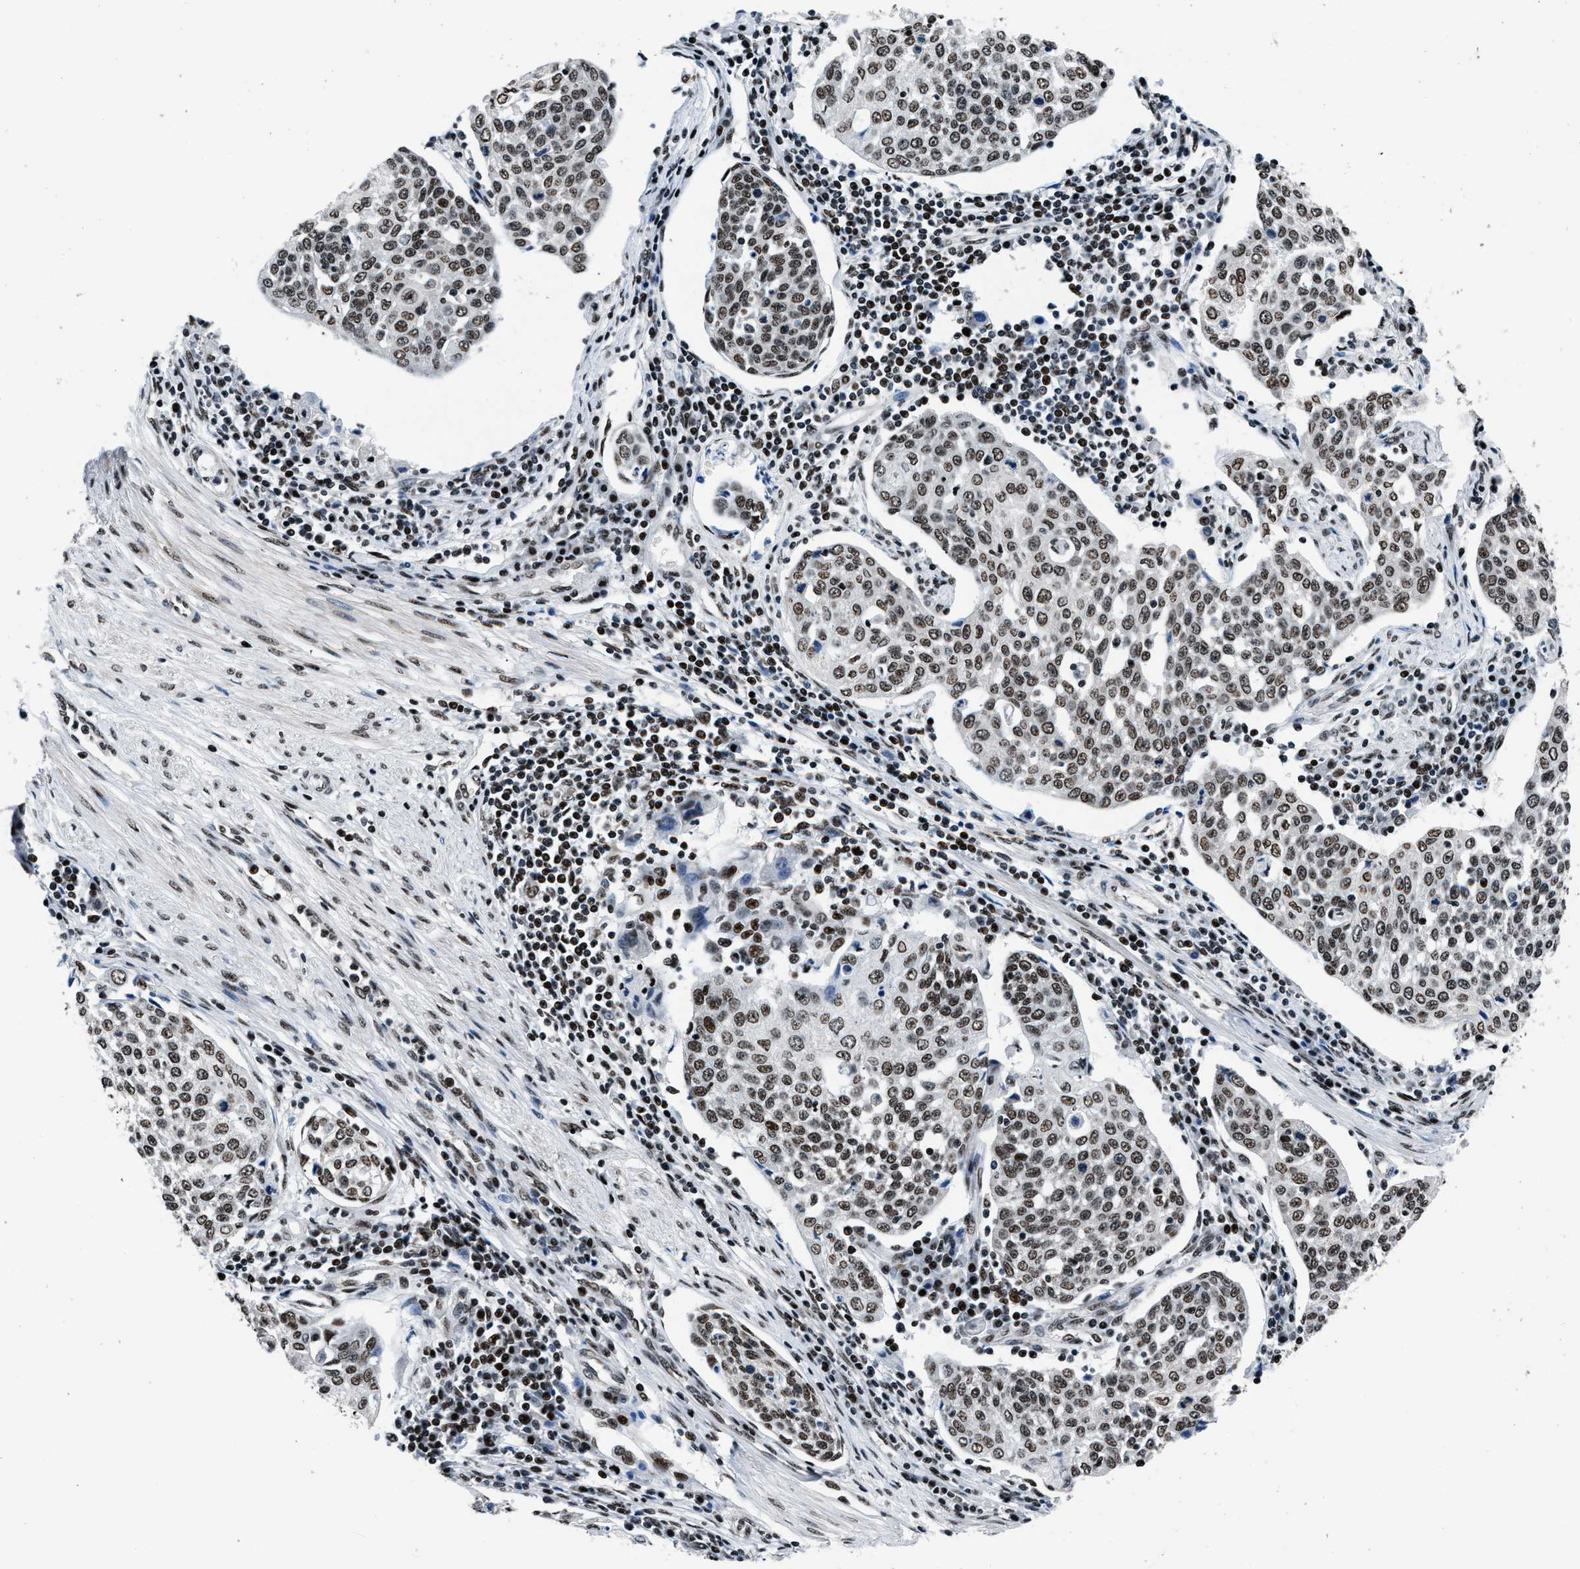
{"staining": {"intensity": "moderate", "quantity": ">75%", "location": "nuclear"}, "tissue": "cervical cancer", "cell_type": "Tumor cells", "image_type": "cancer", "snomed": [{"axis": "morphology", "description": "Squamous cell carcinoma, NOS"}, {"axis": "topography", "description": "Cervix"}], "caption": "Human cervical cancer stained with a brown dye reveals moderate nuclear positive staining in about >75% of tumor cells.", "gene": "PRRC2B", "patient": {"sex": "female", "age": 34}}